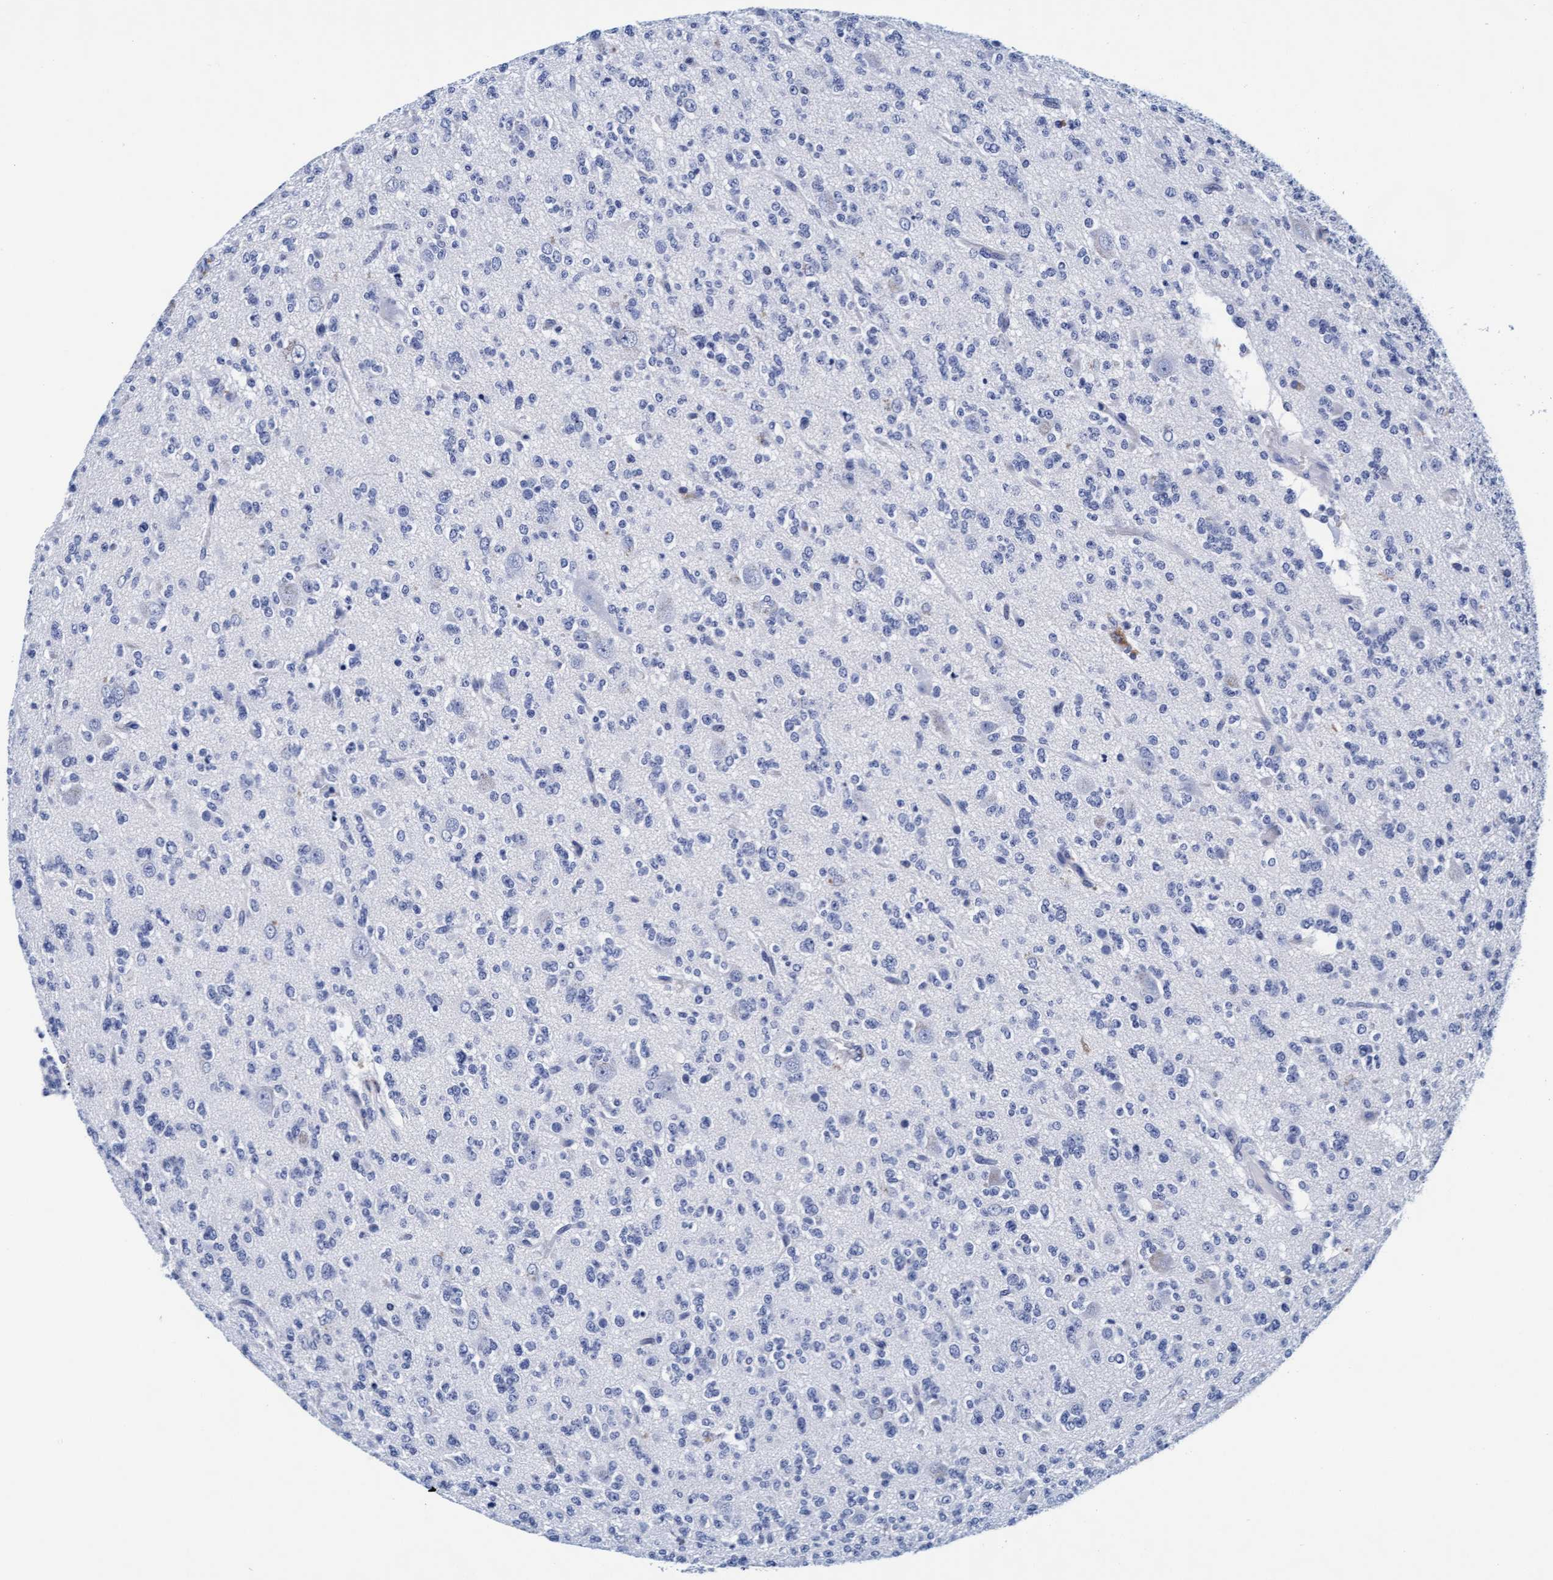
{"staining": {"intensity": "negative", "quantity": "none", "location": "none"}, "tissue": "glioma", "cell_type": "Tumor cells", "image_type": "cancer", "snomed": [{"axis": "morphology", "description": "Glioma, malignant, Low grade"}, {"axis": "topography", "description": "Brain"}], "caption": "Protein analysis of low-grade glioma (malignant) reveals no significant staining in tumor cells.", "gene": "ARSG", "patient": {"sex": "male", "age": 38}}